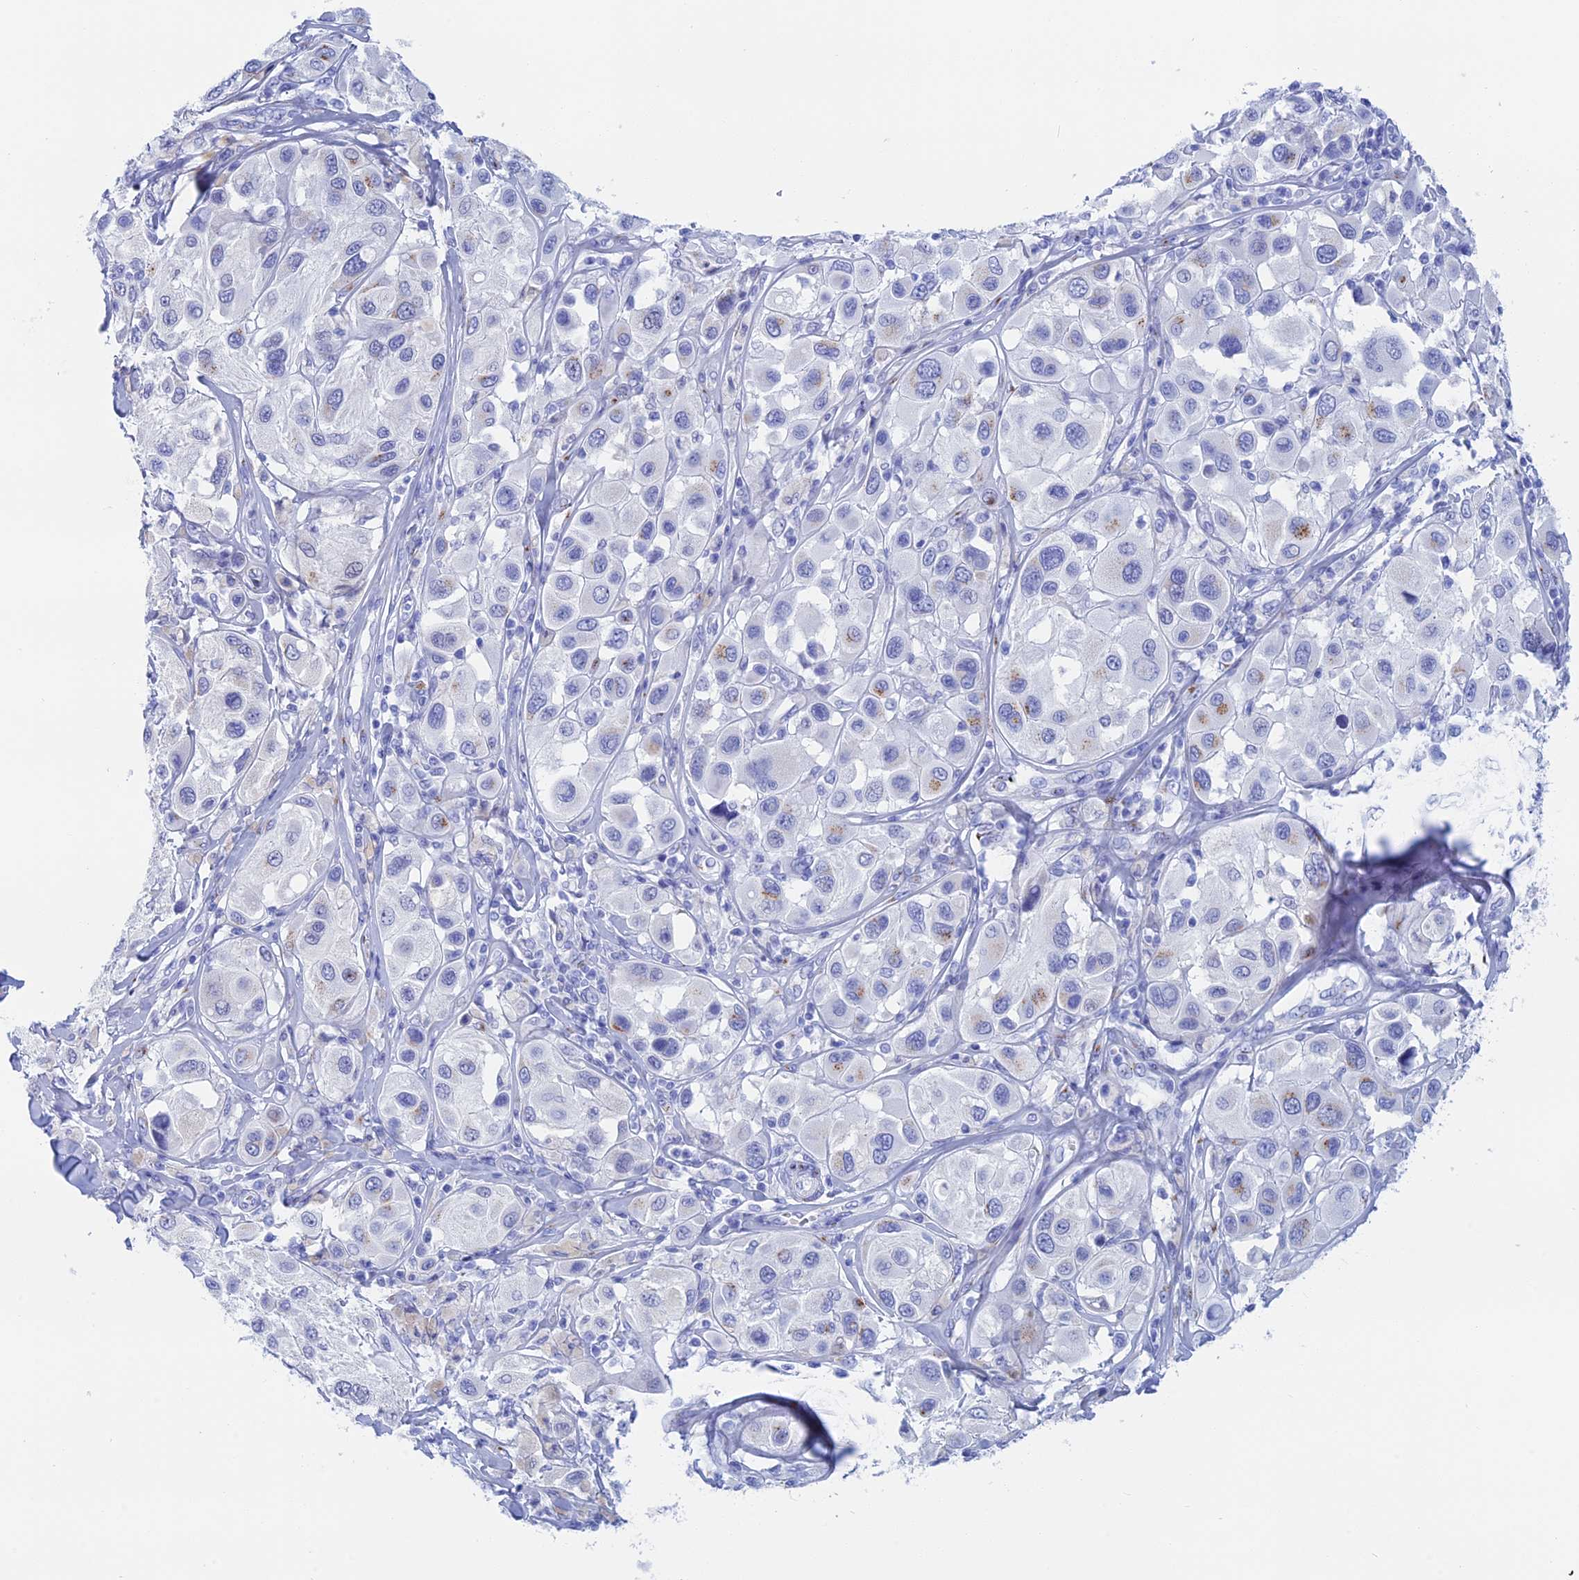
{"staining": {"intensity": "weak", "quantity": "<25%", "location": "cytoplasmic/membranous"}, "tissue": "melanoma", "cell_type": "Tumor cells", "image_type": "cancer", "snomed": [{"axis": "morphology", "description": "Malignant melanoma, Metastatic site"}, {"axis": "topography", "description": "Skin"}], "caption": "Protein analysis of melanoma reveals no significant positivity in tumor cells.", "gene": "ERICH4", "patient": {"sex": "male", "age": 41}}